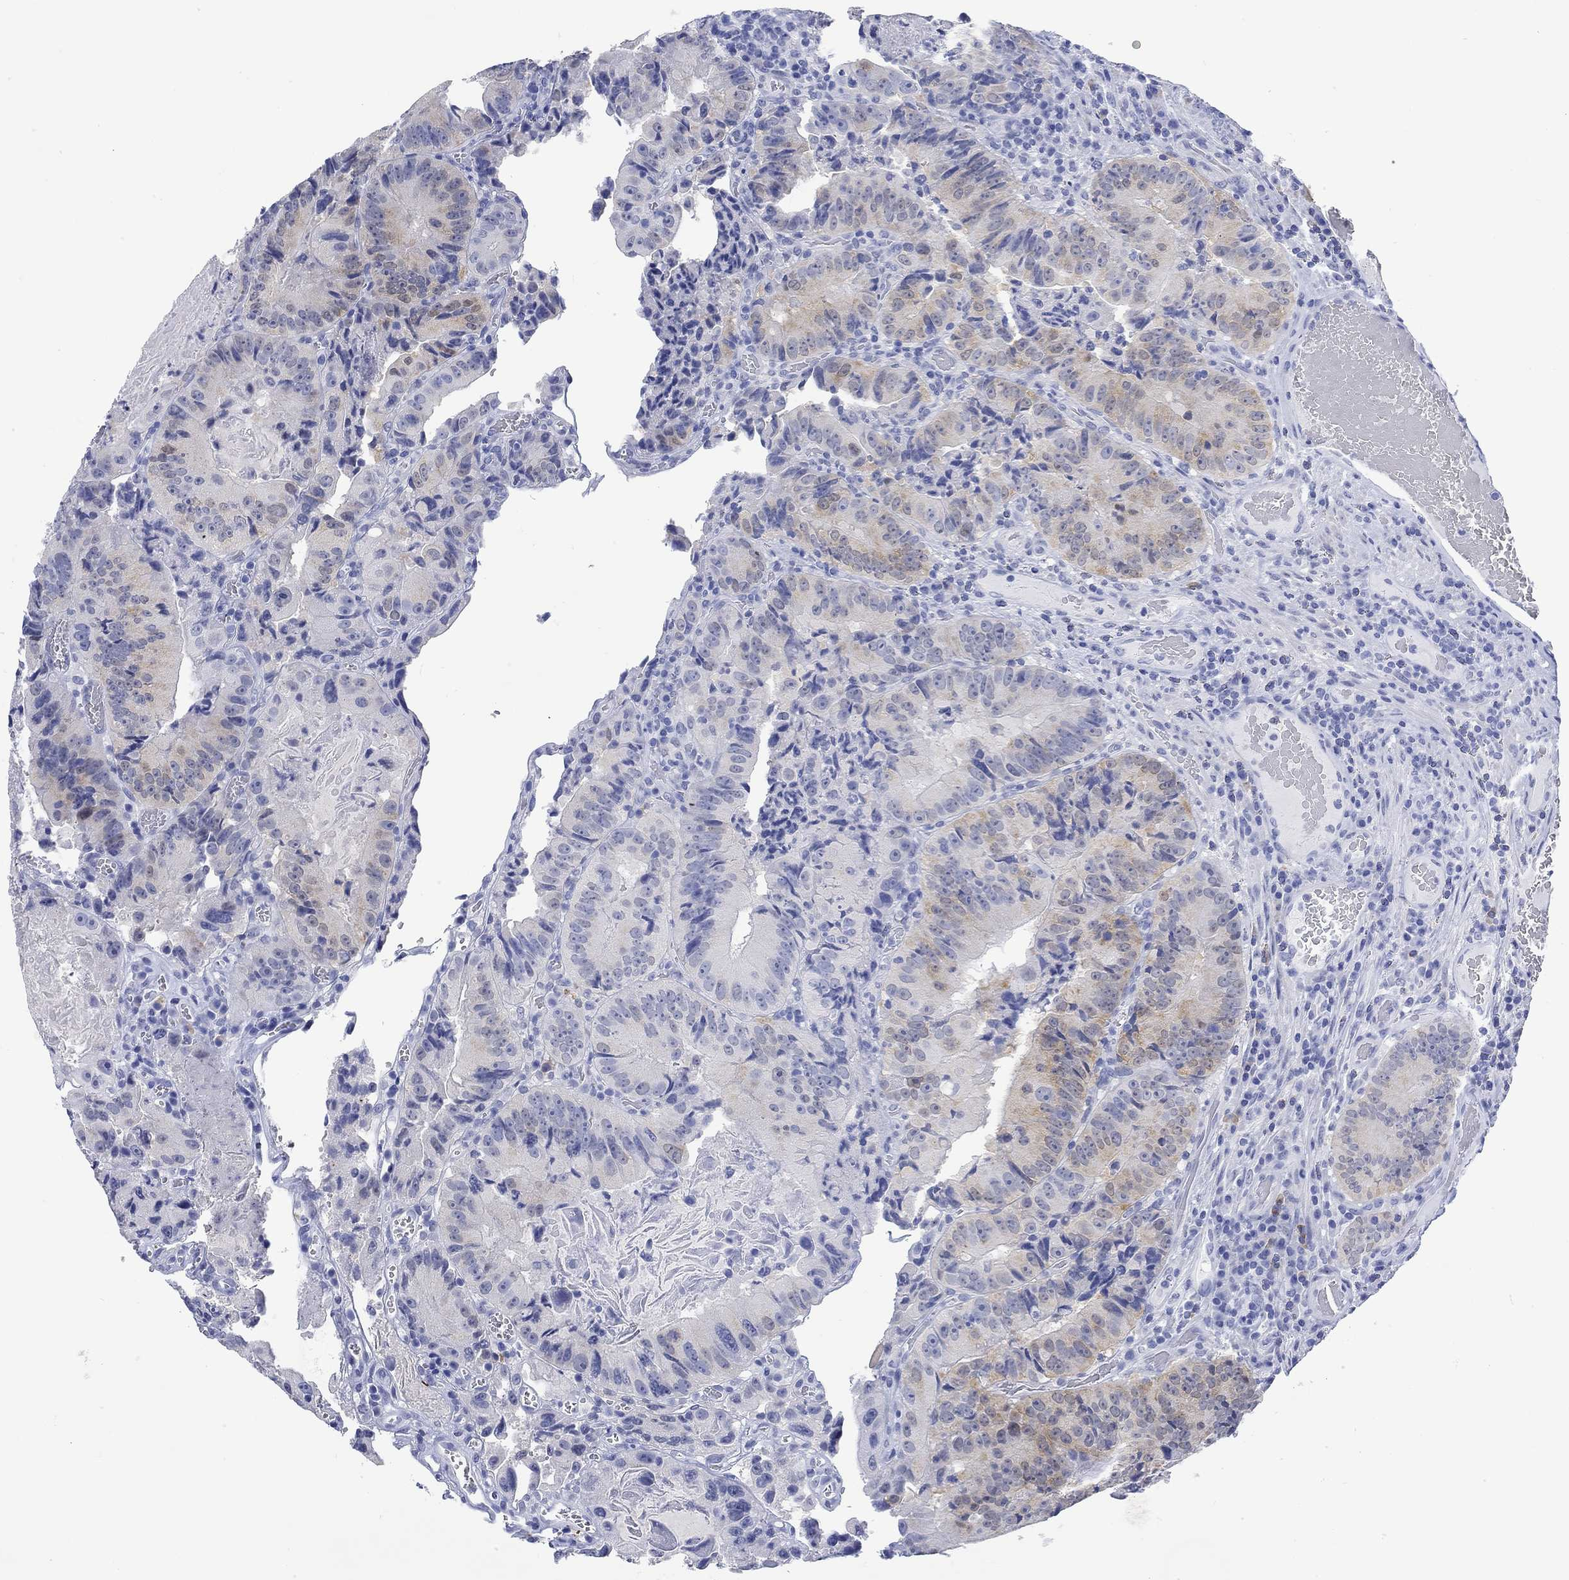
{"staining": {"intensity": "moderate", "quantity": "<25%", "location": "cytoplasmic/membranous"}, "tissue": "colorectal cancer", "cell_type": "Tumor cells", "image_type": "cancer", "snomed": [{"axis": "morphology", "description": "Adenocarcinoma, NOS"}, {"axis": "topography", "description": "Colon"}], "caption": "Colorectal cancer (adenocarcinoma) tissue demonstrates moderate cytoplasmic/membranous positivity in about <25% of tumor cells, visualized by immunohistochemistry.", "gene": "MSI1", "patient": {"sex": "female", "age": 86}}